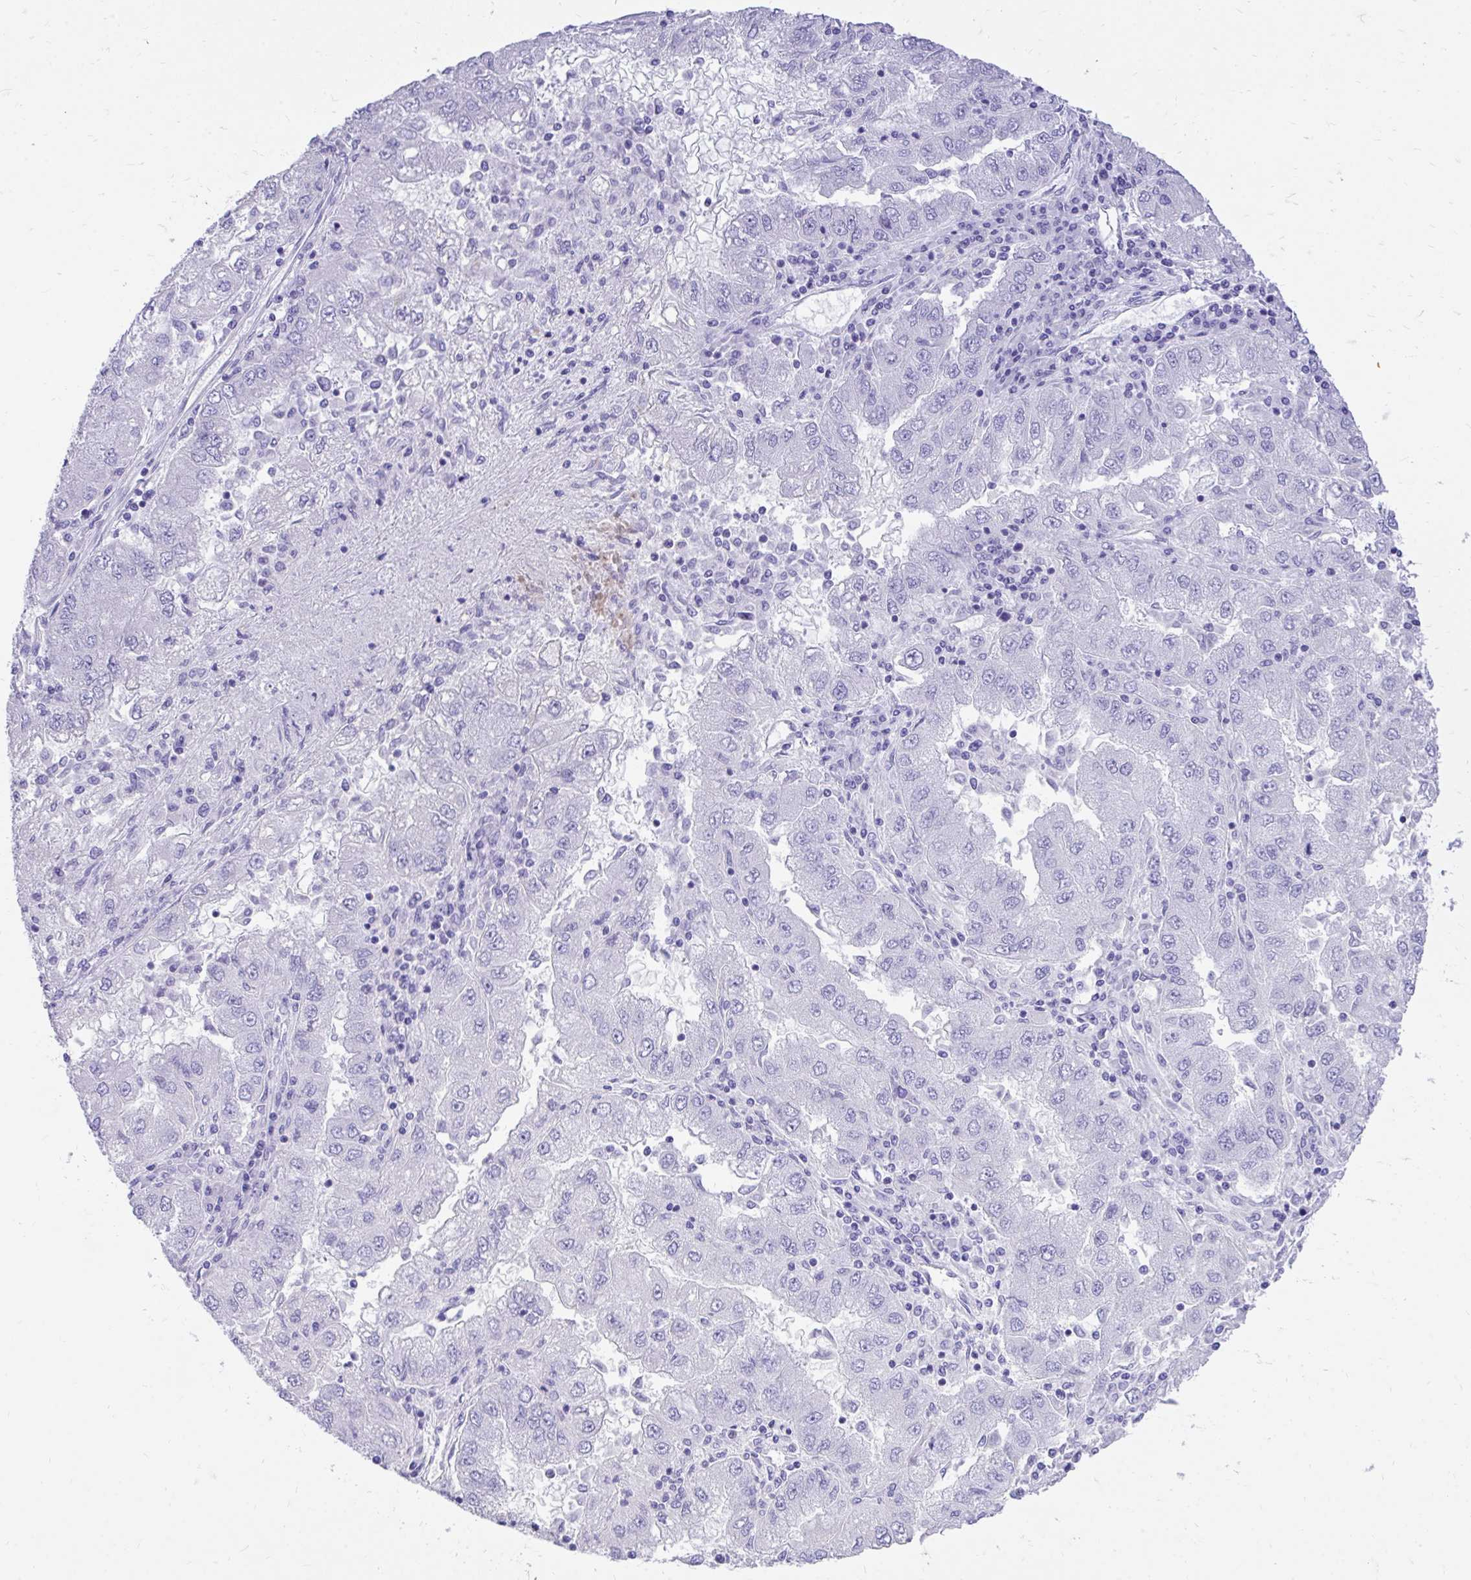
{"staining": {"intensity": "negative", "quantity": "none", "location": "none"}, "tissue": "lung cancer", "cell_type": "Tumor cells", "image_type": "cancer", "snomed": [{"axis": "morphology", "description": "Adenocarcinoma, NOS"}, {"axis": "morphology", "description": "Adenocarcinoma primary or metastatic"}, {"axis": "topography", "description": "Lung"}], "caption": "Lung cancer was stained to show a protein in brown. There is no significant expression in tumor cells.", "gene": "MON1A", "patient": {"sex": "male", "age": 74}}